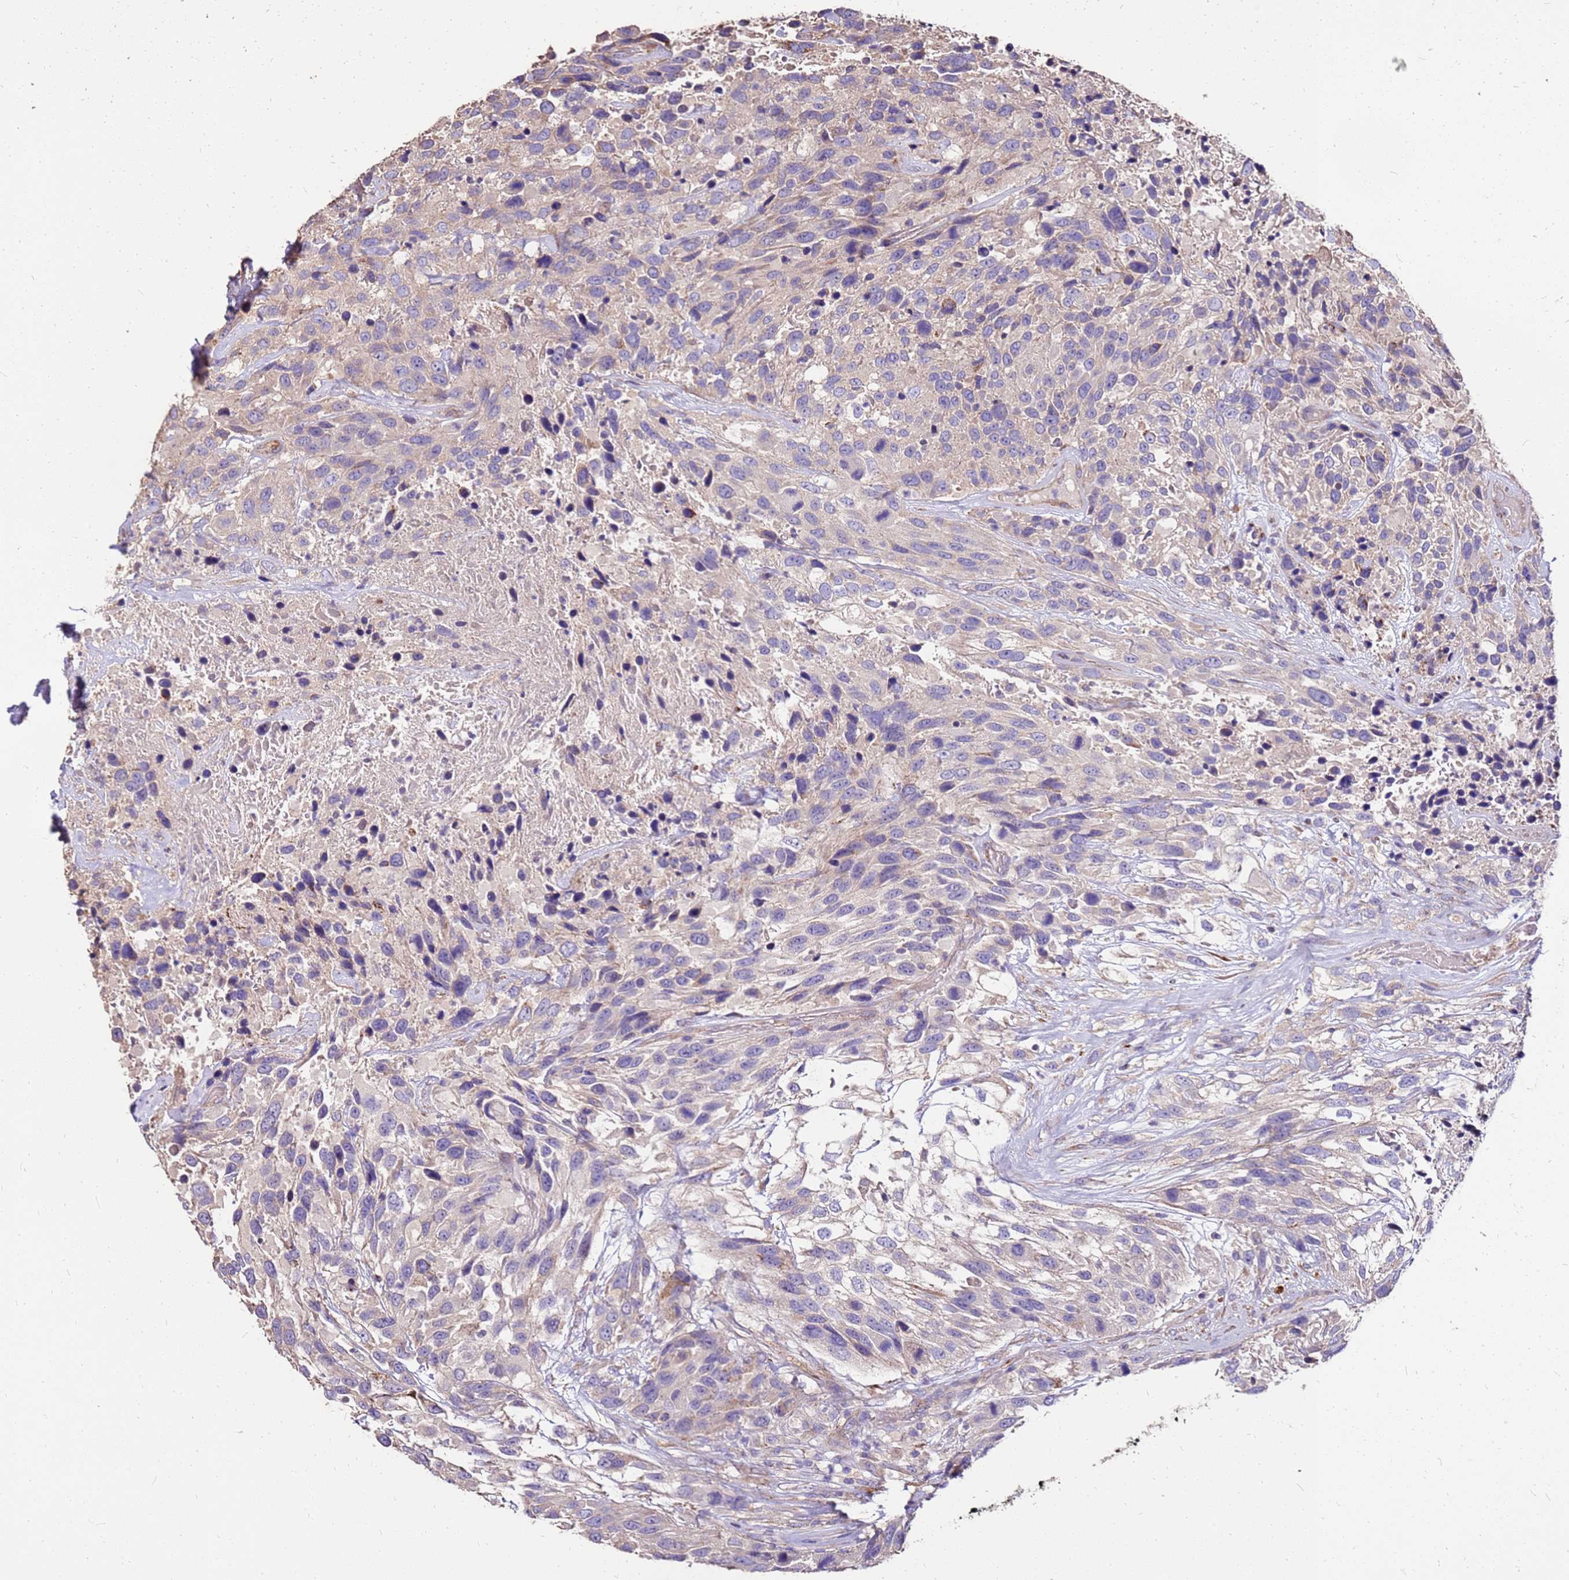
{"staining": {"intensity": "weak", "quantity": "<25%", "location": "cytoplasmic/membranous"}, "tissue": "urothelial cancer", "cell_type": "Tumor cells", "image_type": "cancer", "snomed": [{"axis": "morphology", "description": "Urothelial carcinoma, High grade"}, {"axis": "topography", "description": "Urinary bladder"}], "caption": "This is an immunohistochemistry photomicrograph of urothelial cancer. There is no expression in tumor cells.", "gene": "EXD3", "patient": {"sex": "female", "age": 70}}